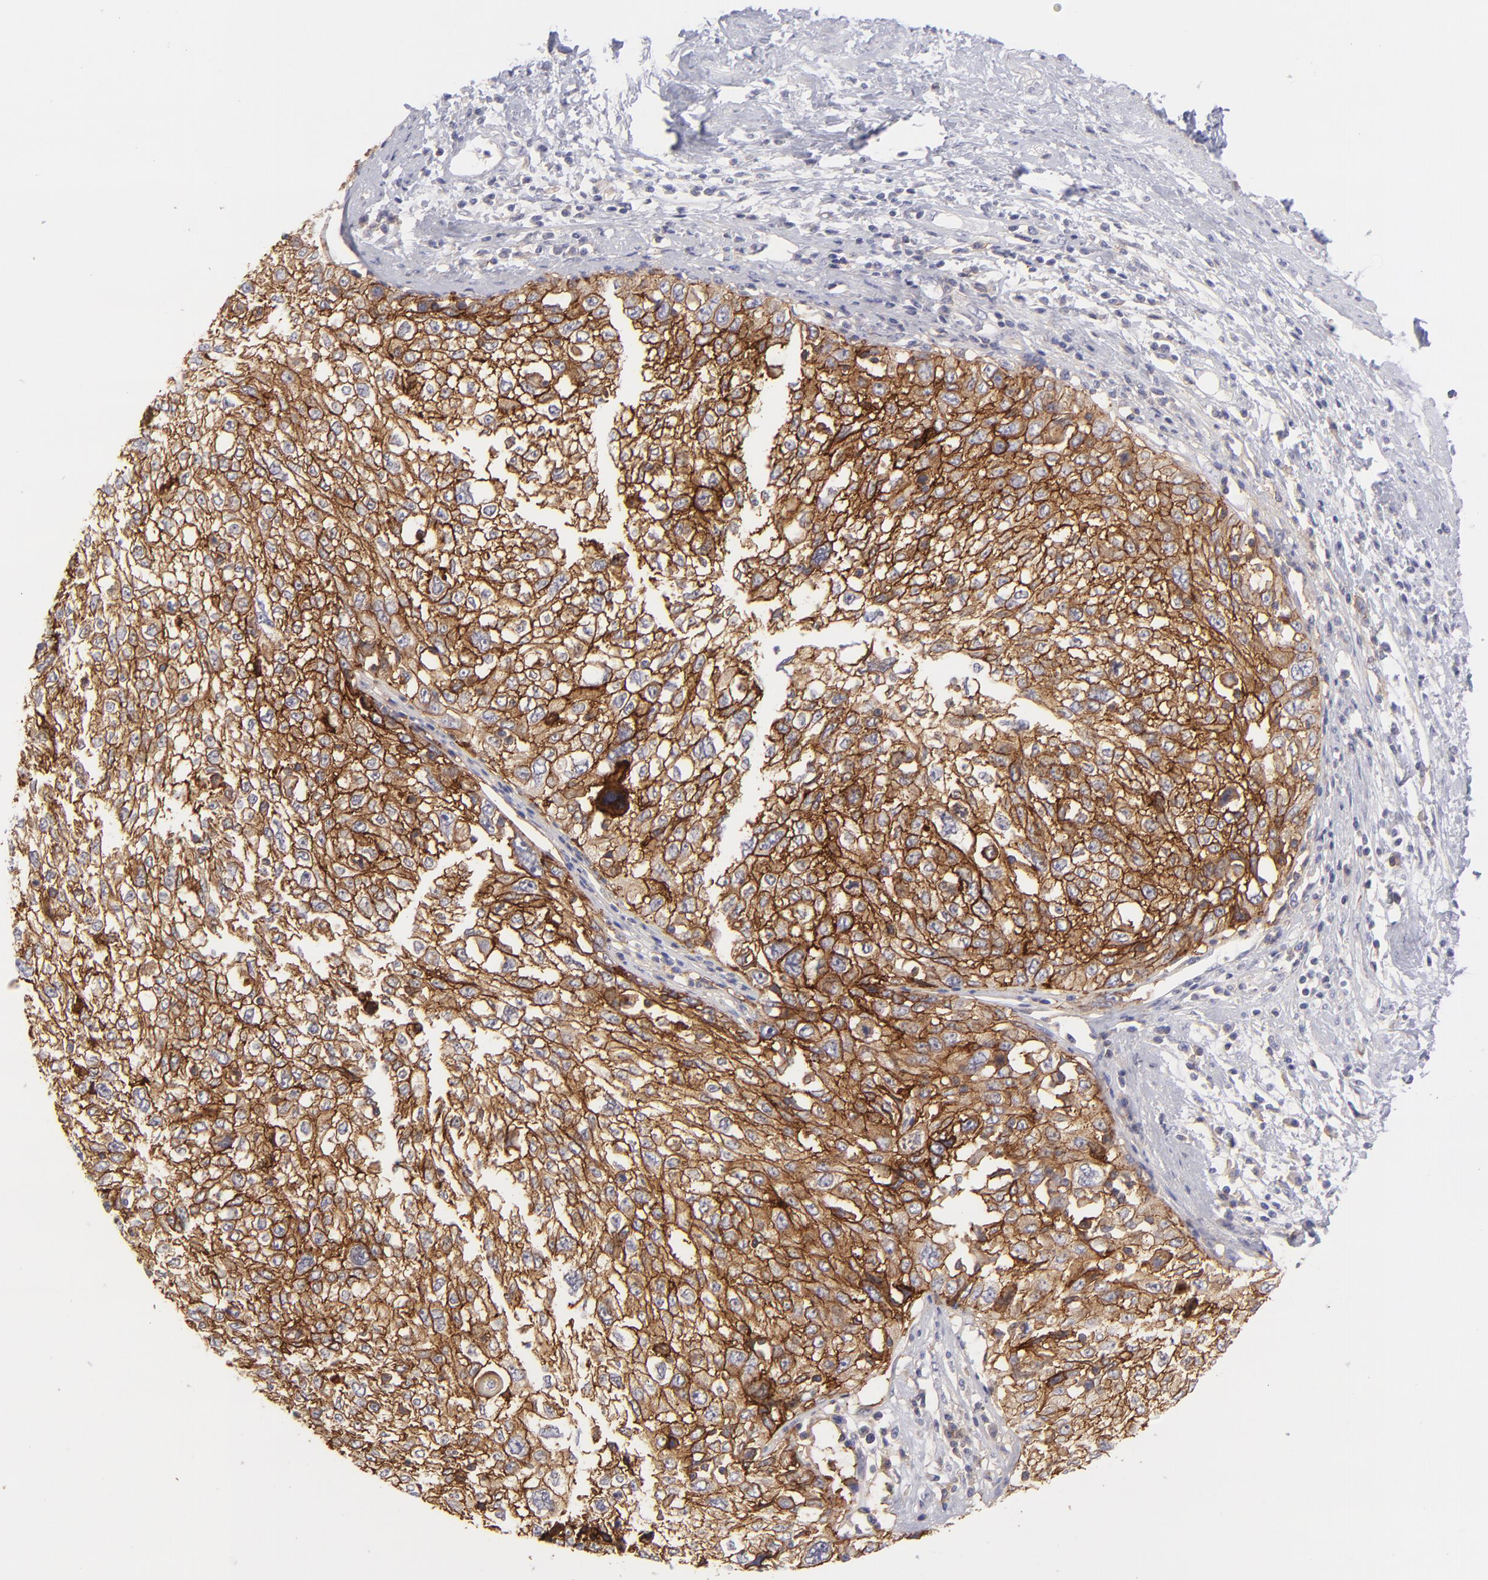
{"staining": {"intensity": "strong", "quantity": ">75%", "location": "cytoplasmic/membranous"}, "tissue": "cervical cancer", "cell_type": "Tumor cells", "image_type": "cancer", "snomed": [{"axis": "morphology", "description": "Squamous cell carcinoma, NOS"}, {"axis": "topography", "description": "Cervix"}], "caption": "Immunohistochemistry (IHC) histopathology image of neoplastic tissue: squamous cell carcinoma (cervical) stained using immunohistochemistry shows high levels of strong protein expression localized specifically in the cytoplasmic/membranous of tumor cells, appearing as a cytoplasmic/membranous brown color.", "gene": "BSG", "patient": {"sex": "female", "age": 57}}